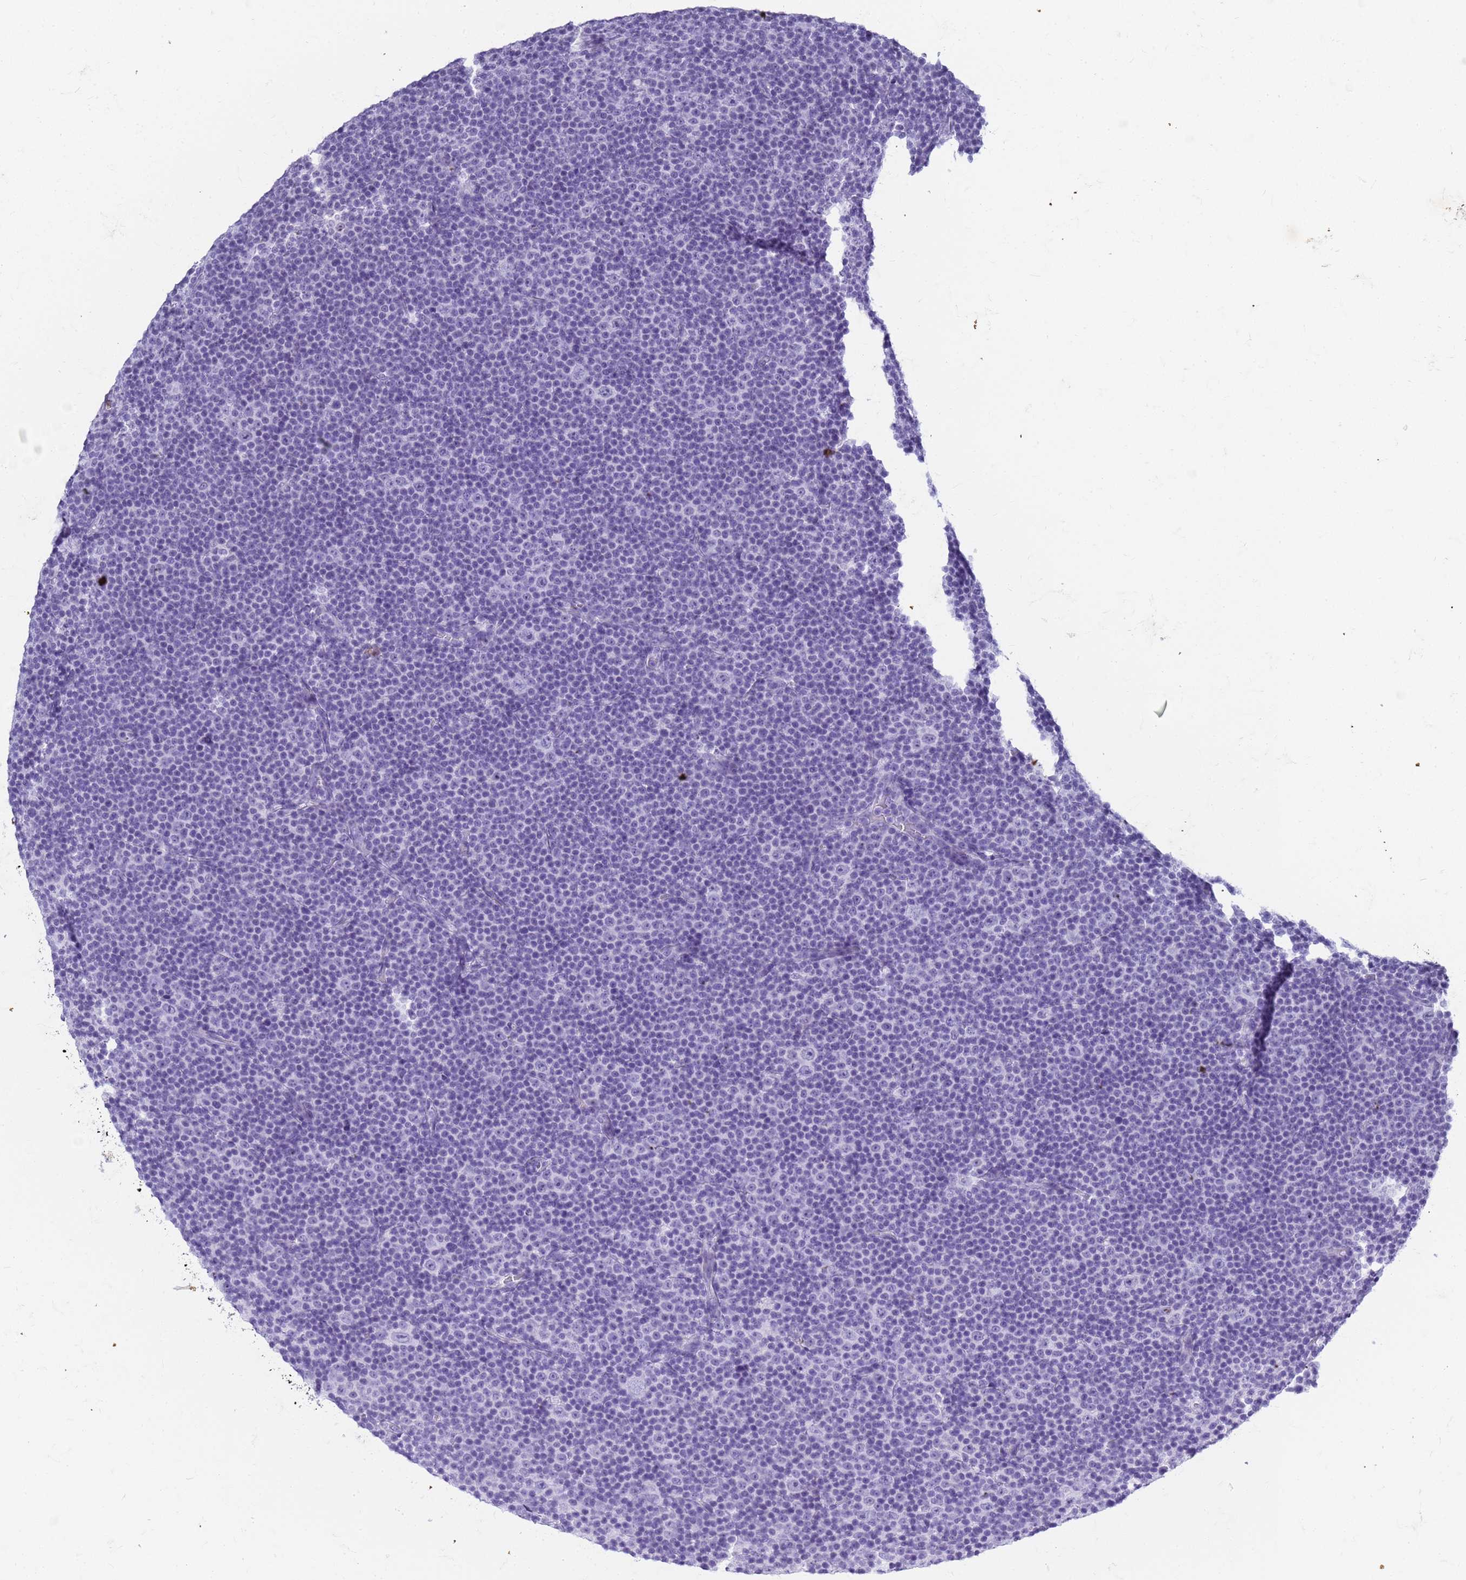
{"staining": {"intensity": "negative", "quantity": "none", "location": "none"}, "tissue": "lymphoma", "cell_type": "Tumor cells", "image_type": "cancer", "snomed": [{"axis": "morphology", "description": "Malignant lymphoma, non-Hodgkin's type, Low grade"}, {"axis": "topography", "description": "Lymph node"}], "caption": "Immunohistochemical staining of lymphoma reveals no significant expression in tumor cells.", "gene": "SLC7A9", "patient": {"sex": "female", "age": 67}}